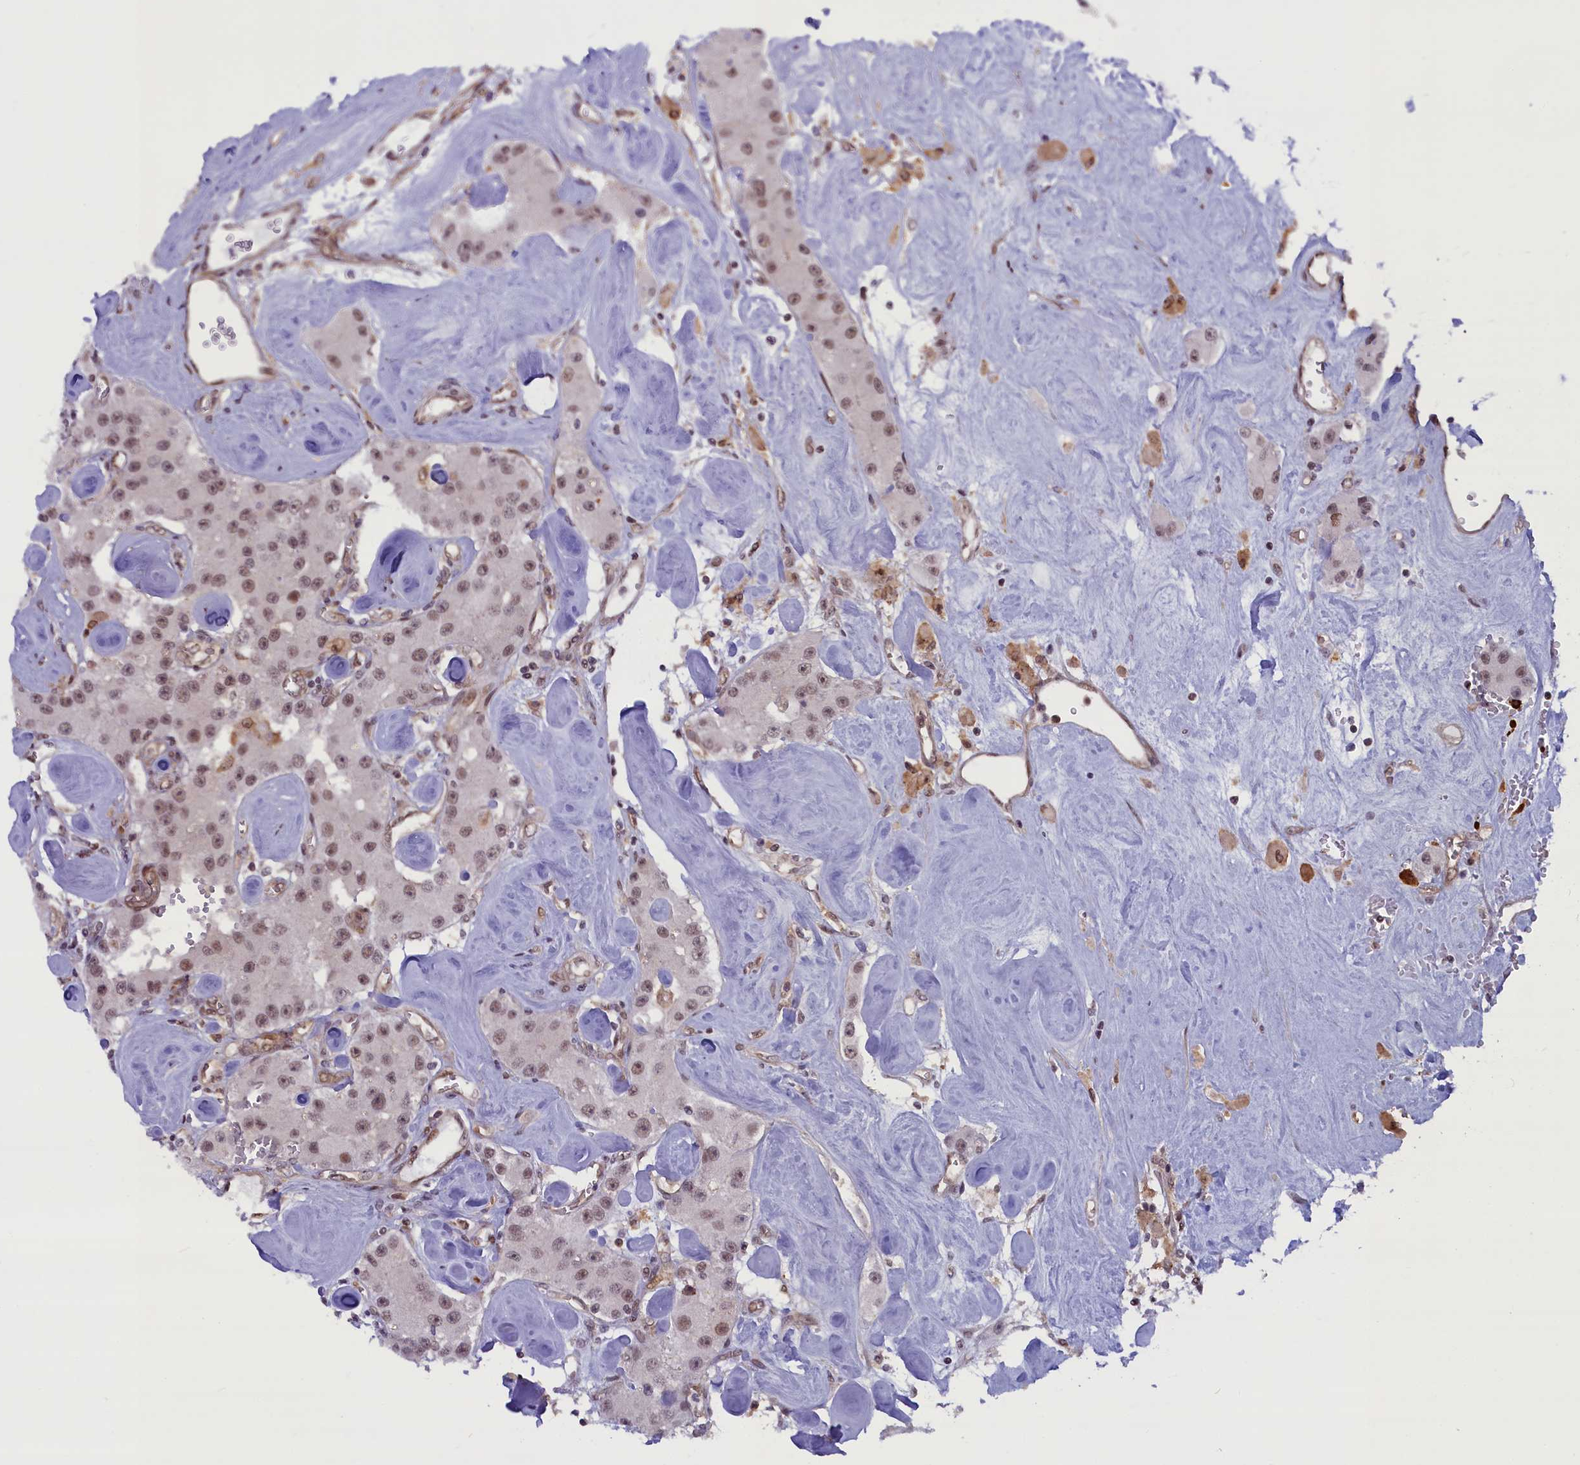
{"staining": {"intensity": "weak", "quantity": ">75%", "location": "nuclear"}, "tissue": "carcinoid", "cell_type": "Tumor cells", "image_type": "cancer", "snomed": [{"axis": "morphology", "description": "Carcinoid, malignant, NOS"}, {"axis": "topography", "description": "Pancreas"}], "caption": "This photomicrograph reveals immunohistochemistry (IHC) staining of human carcinoid, with low weak nuclear expression in approximately >75% of tumor cells.", "gene": "FCHO1", "patient": {"sex": "male", "age": 41}}